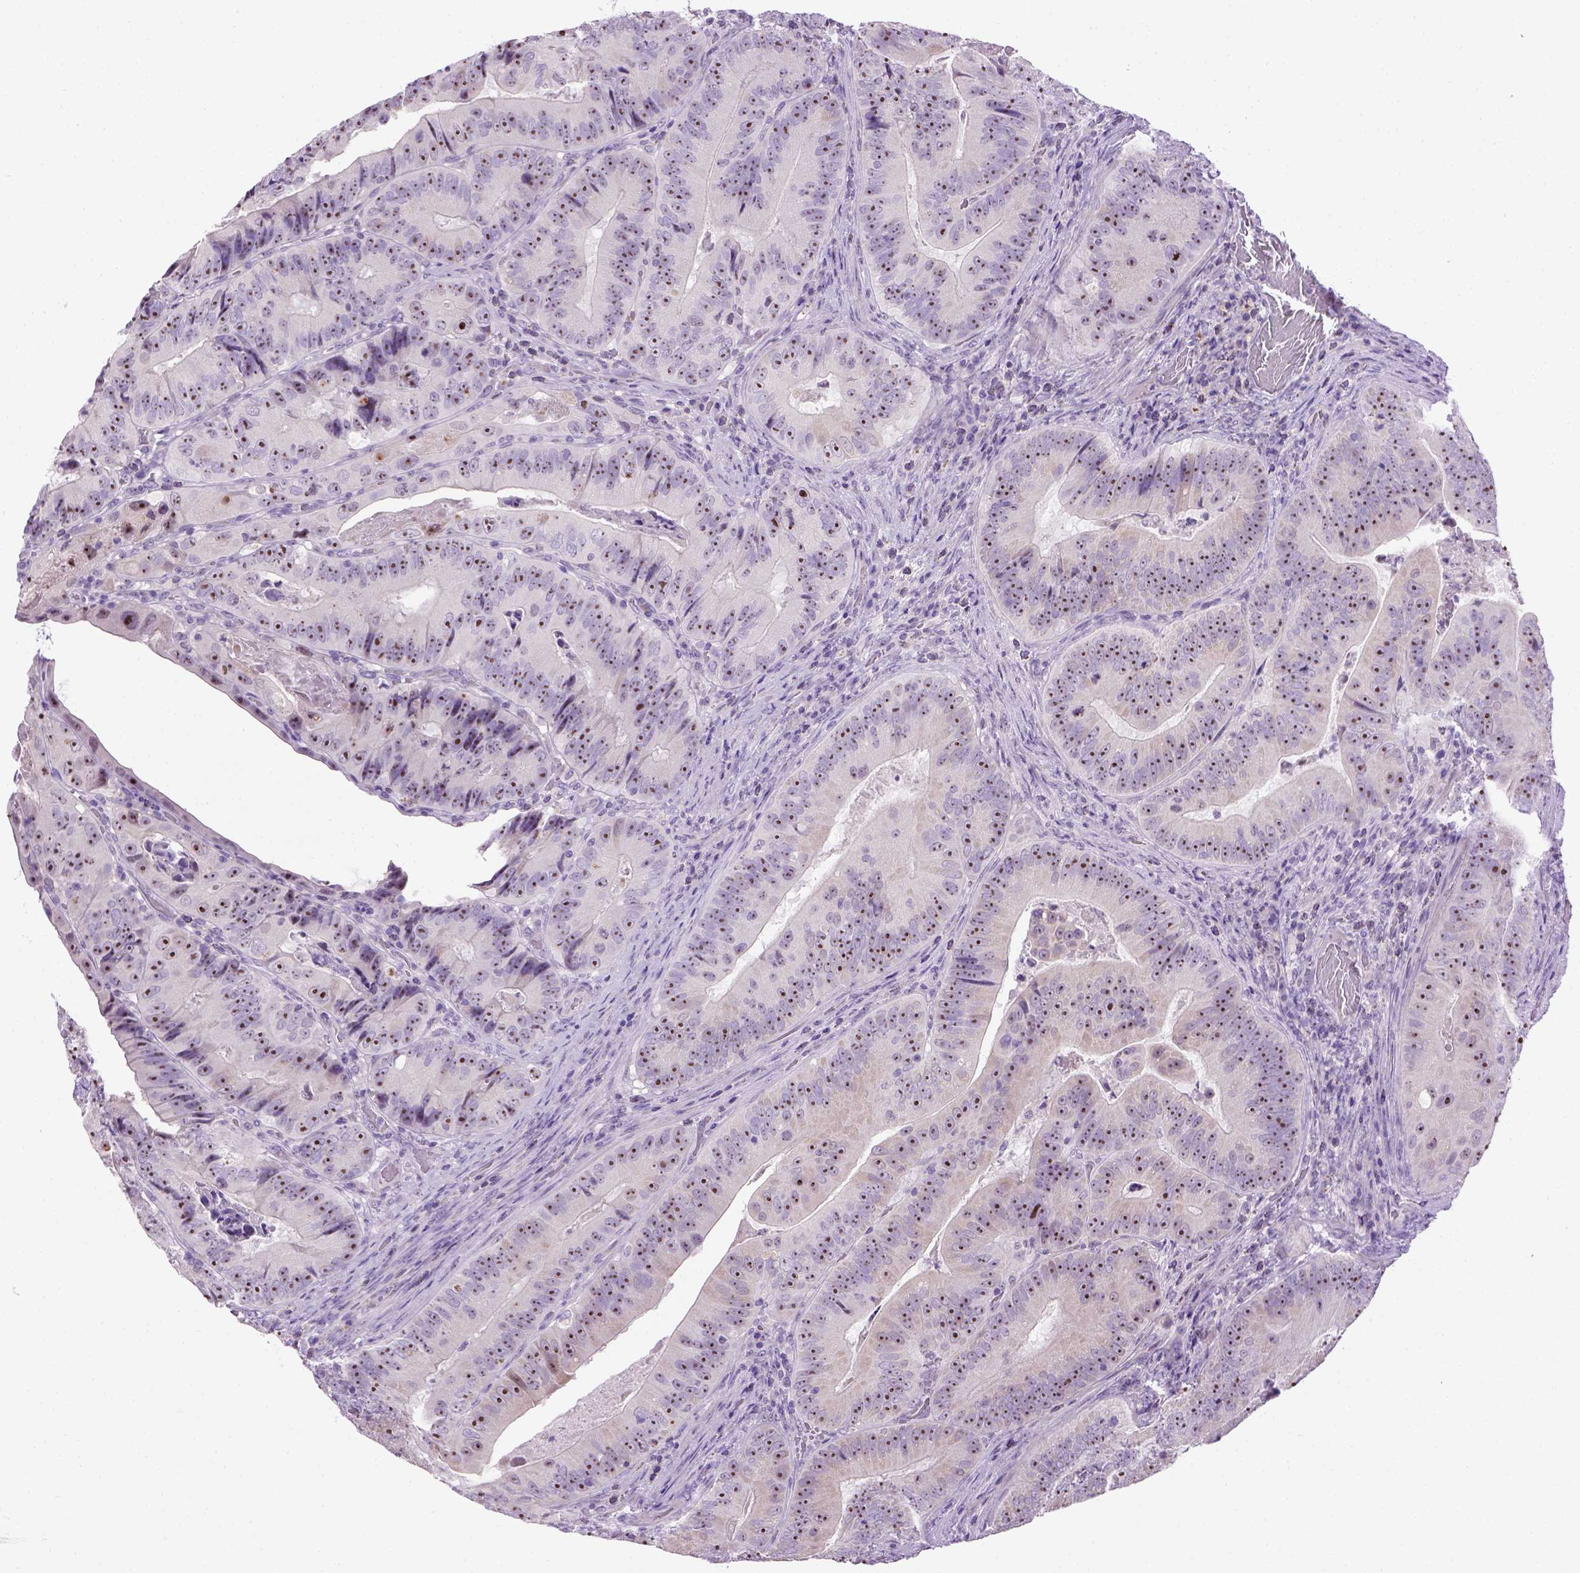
{"staining": {"intensity": "strong", "quantity": ">75%", "location": "nuclear"}, "tissue": "colorectal cancer", "cell_type": "Tumor cells", "image_type": "cancer", "snomed": [{"axis": "morphology", "description": "Adenocarcinoma, NOS"}, {"axis": "topography", "description": "Colon"}], "caption": "Immunohistochemistry of adenocarcinoma (colorectal) shows high levels of strong nuclear positivity in about >75% of tumor cells. The staining was performed using DAB, with brown indicating positive protein expression. Nuclei are stained blue with hematoxylin.", "gene": "UTP4", "patient": {"sex": "female", "age": 86}}